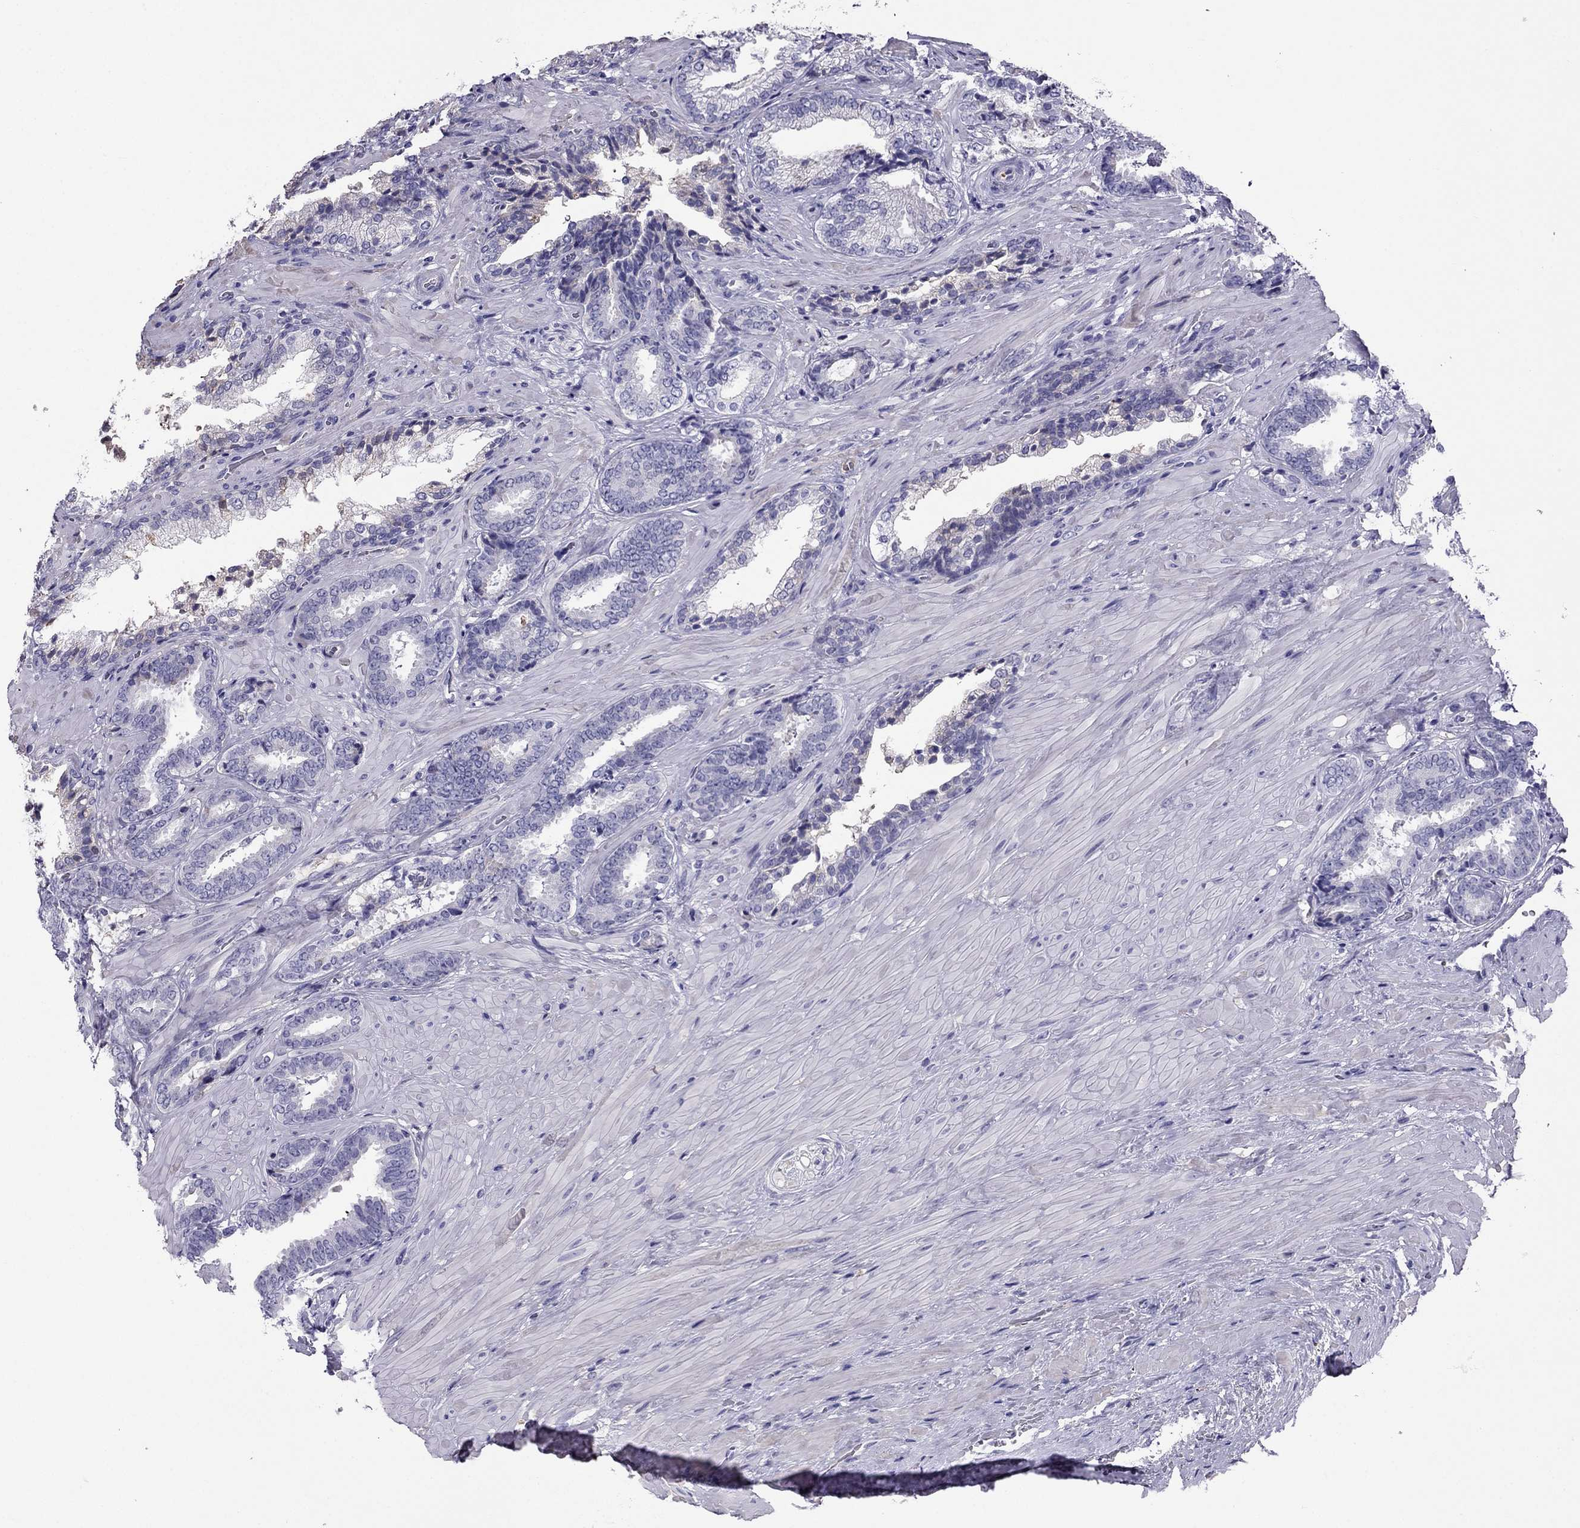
{"staining": {"intensity": "negative", "quantity": "none", "location": "none"}, "tissue": "prostate cancer", "cell_type": "Tumor cells", "image_type": "cancer", "snomed": [{"axis": "morphology", "description": "Adenocarcinoma, Low grade"}, {"axis": "topography", "description": "Prostate"}], "caption": "A high-resolution image shows immunohistochemistry staining of prostate low-grade adenocarcinoma, which reveals no significant positivity in tumor cells.", "gene": "TBC1D21", "patient": {"sex": "male", "age": 61}}